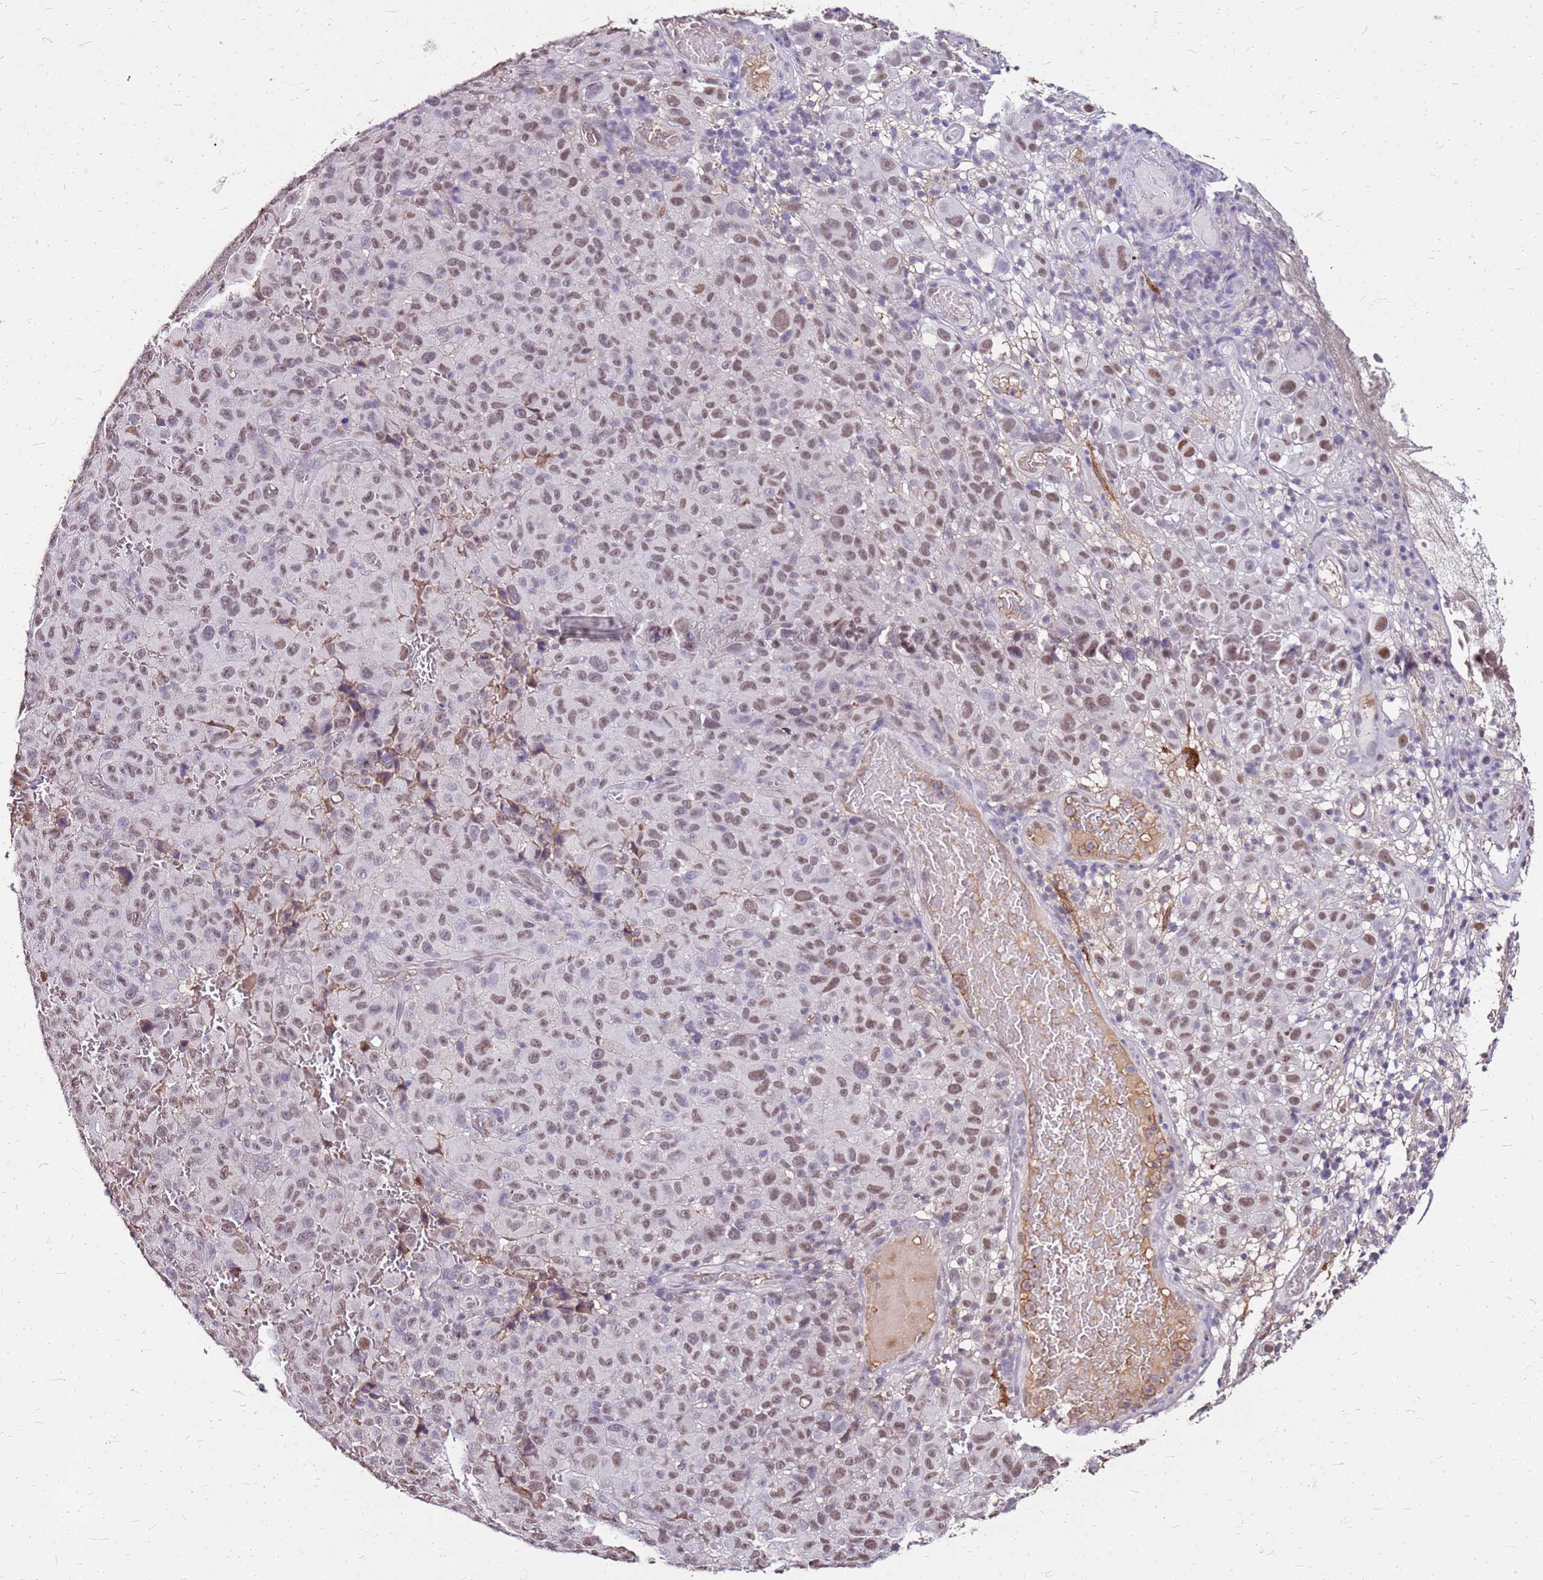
{"staining": {"intensity": "moderate", "quantity": "25%-75%", "location": "nuclear"}, "tissue": "melanoma", "cell_type": "Tumor cells", "image_type": "cancer", "snomed": [{"axis": "morphology", "description": "Malignant melanoma, NOS"}, {"axis": "topography", "description": "Skin"}], "caption": "Immunohistochemical staining of human malignant melanoma displays moderate nuclear protein positivity in approximately 25%-75% of tumor cells.", "gene": "ALDH1A3", "patient": {"sex": "female", "age": 82}}